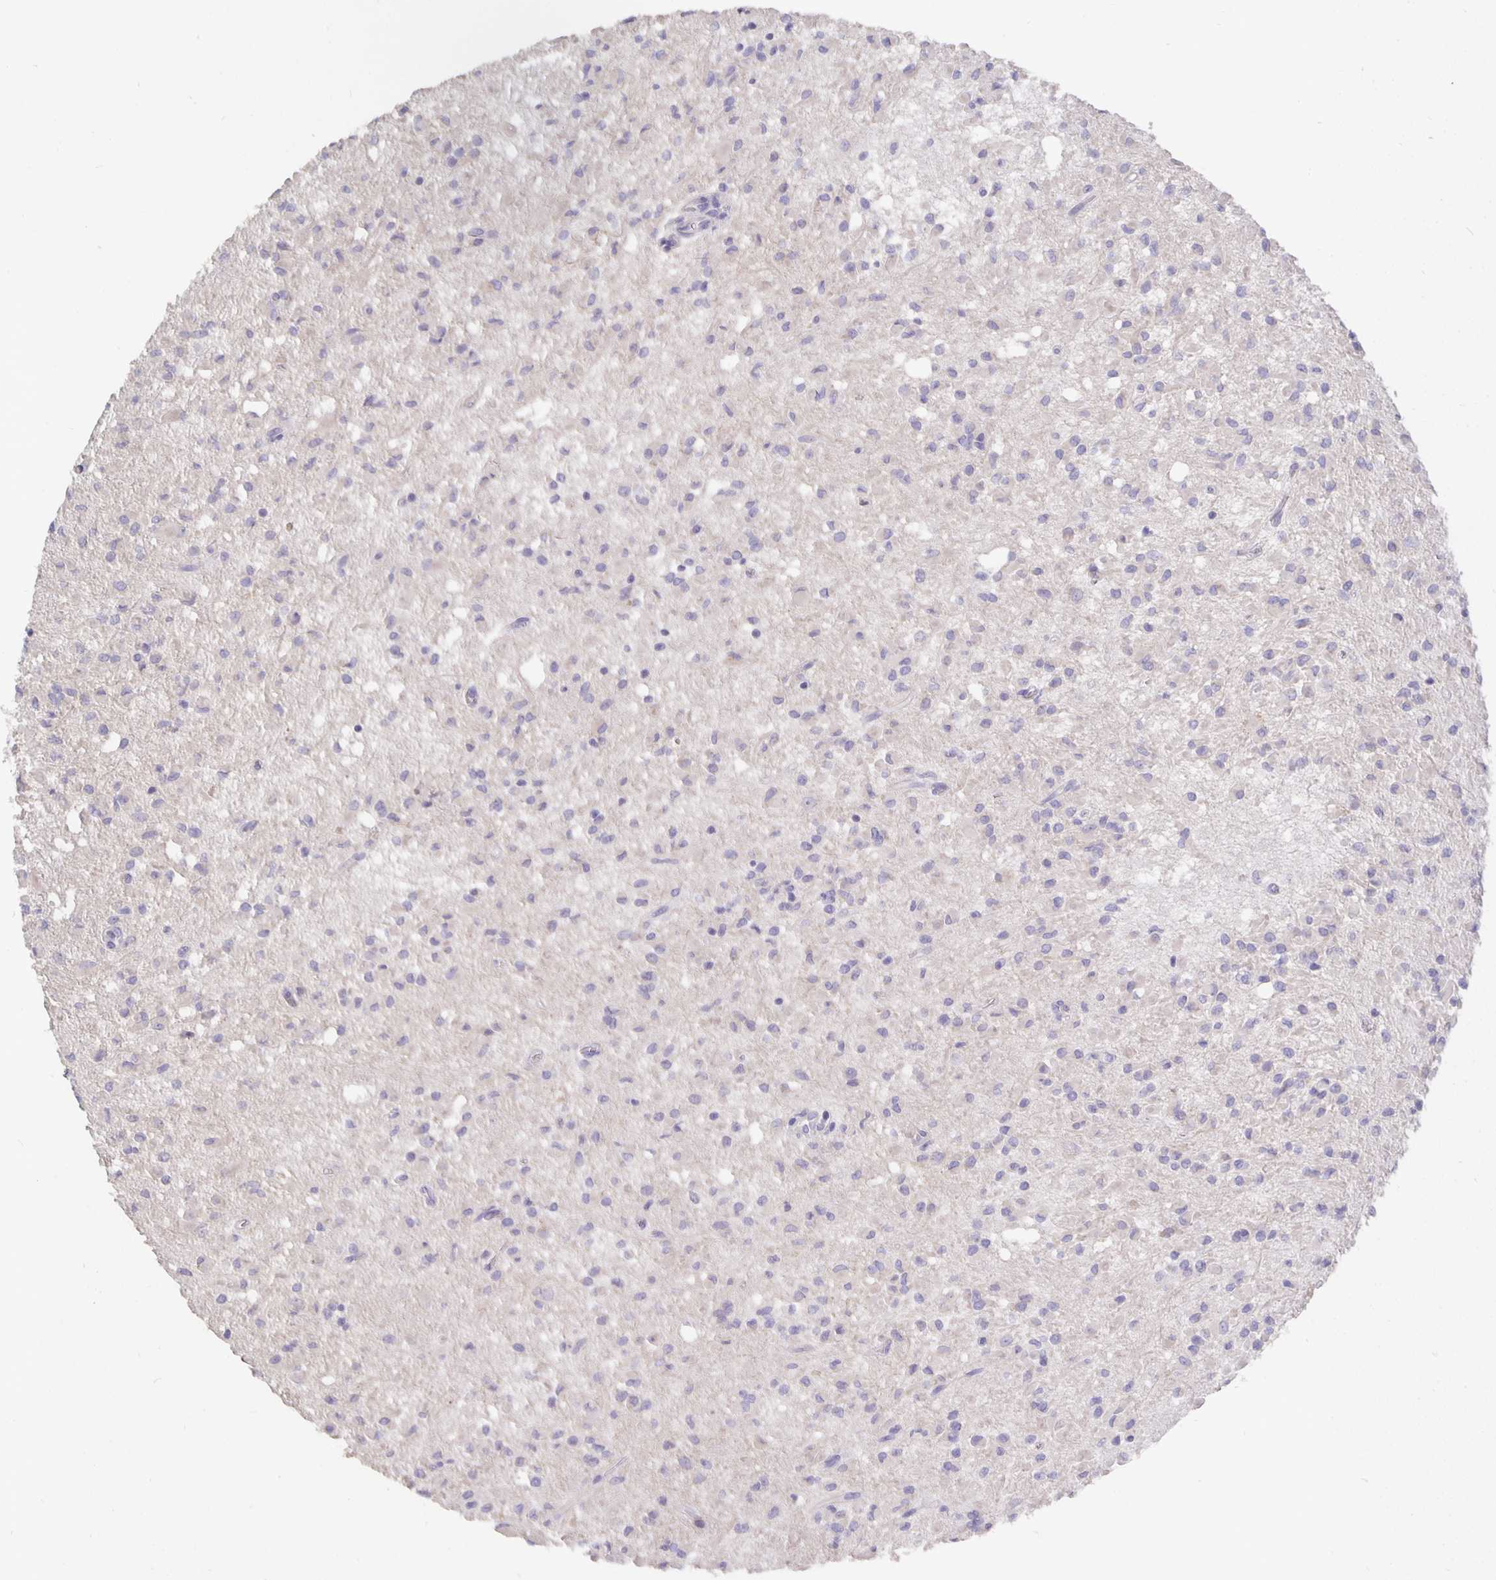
{"staining": {"intensity": "negative", "quantity": "none", "location": "none"}, "tissue": "glioma", "cell_type": "Tumor cells", "image_type": "cancer", "snomed": [{"axis": "morphology", "description": "Glioma, malignant, Low grade"}, {"axis": "topography", "description": "Brain"}], "caption": "Low-grade glioma (malignant) was stained to show a protein in brown. There is no significant positivity in tumor cells.", "gene": "CFAP74", "patient": {"sex": "female", "age": 33}}